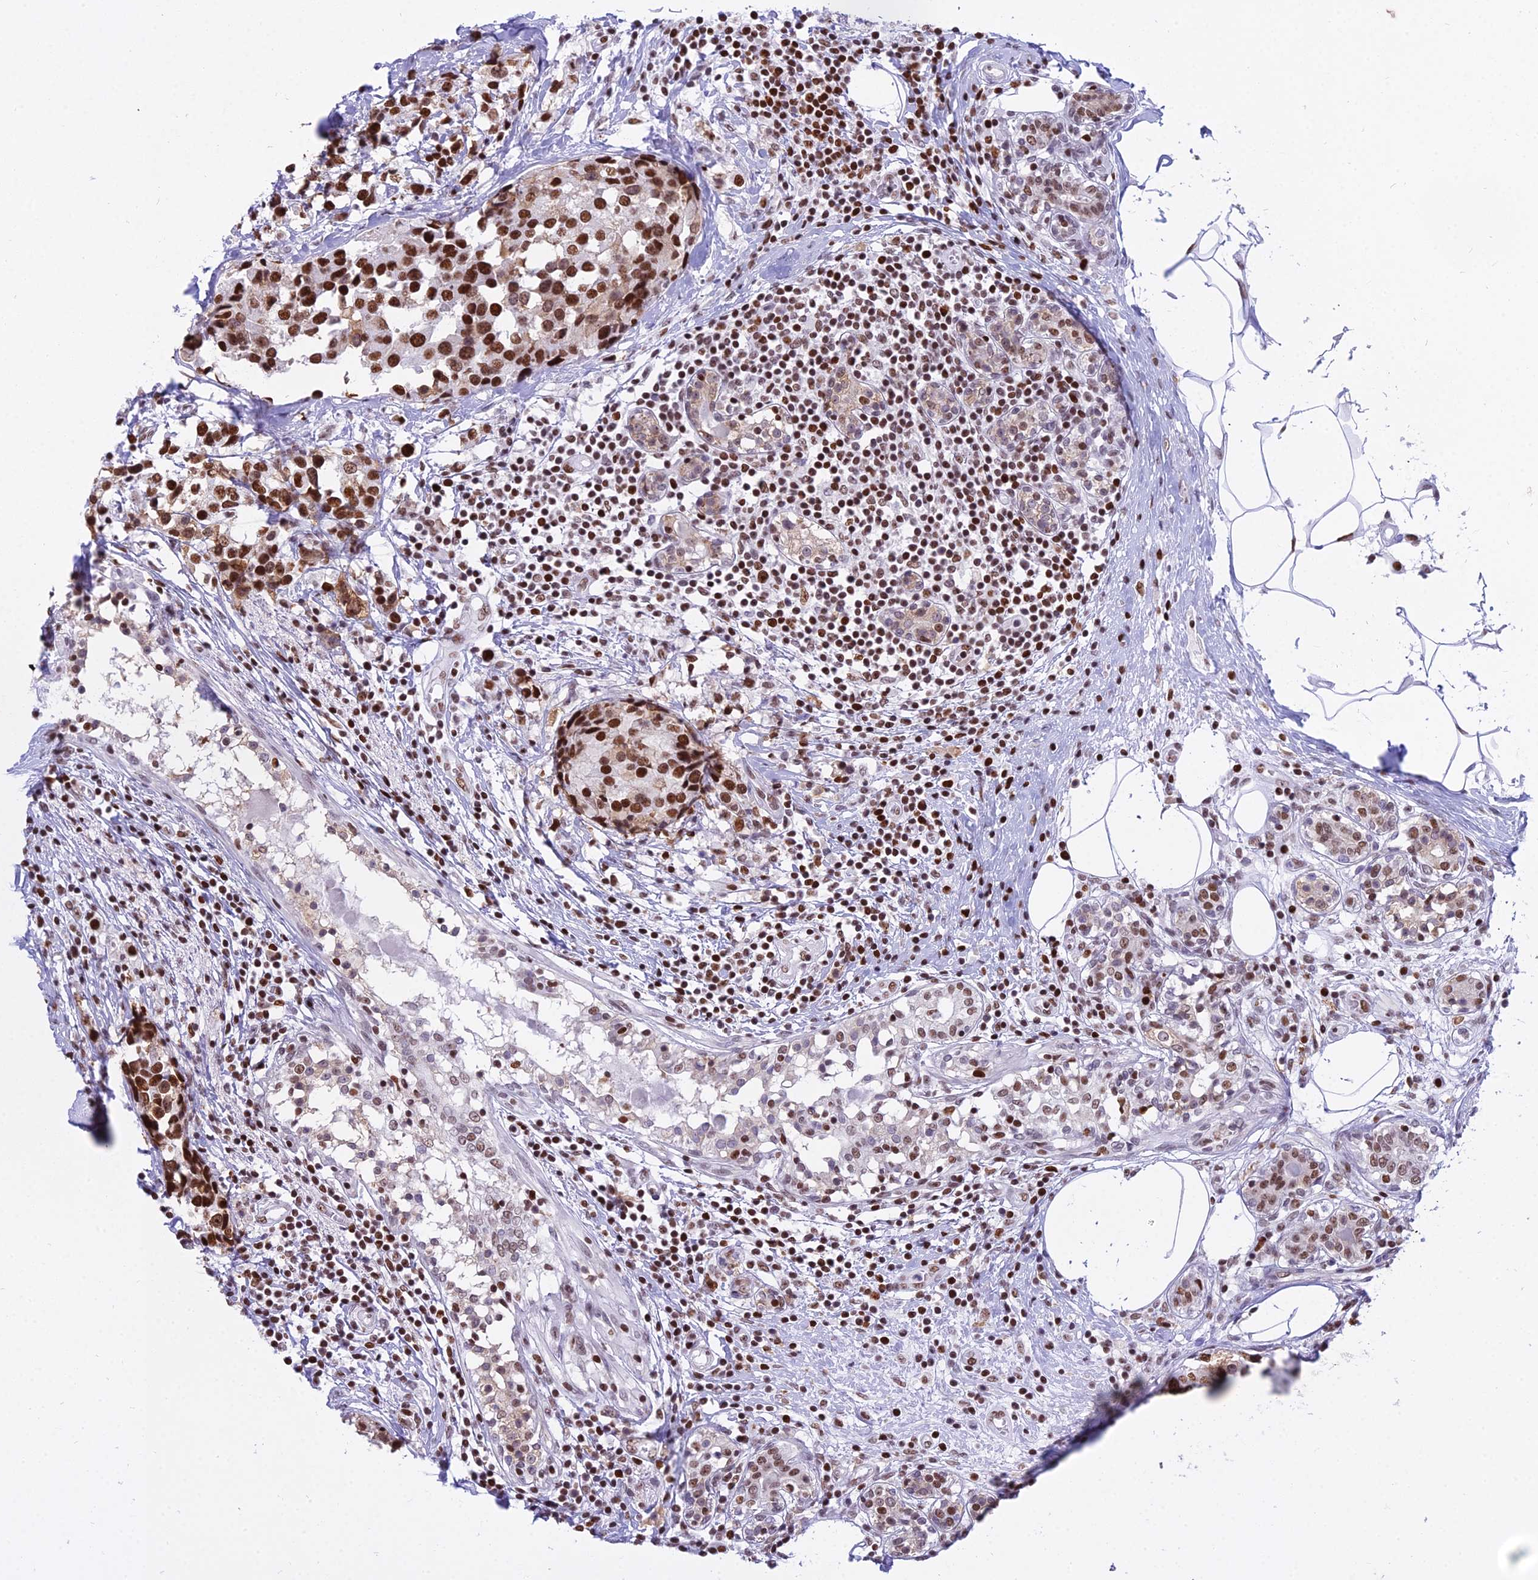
{"staining": {"intensity": "strong", "quantity": ">75%", "location": "nuclear"}, "tissue": "breast cancer", "cell_type": "Tumor cells", "image_type": "cancer", "snomed": [{"axis": "morphology", "description": "Lobular carcinoma"}, {"axis": "topography", "description": "Breast"}], "caption": "Immunohistochemical staining of human breast cancer (lobular carcinoma) reveals strong nuclear protein staining in about >75% of tumor cells. (Stains: DAB in brown, nuclei in blue, Microscopy: brightfield microscopy at high magnification).", "gene": "PARP1", "patient": {"sex": "female", "age": 59}}